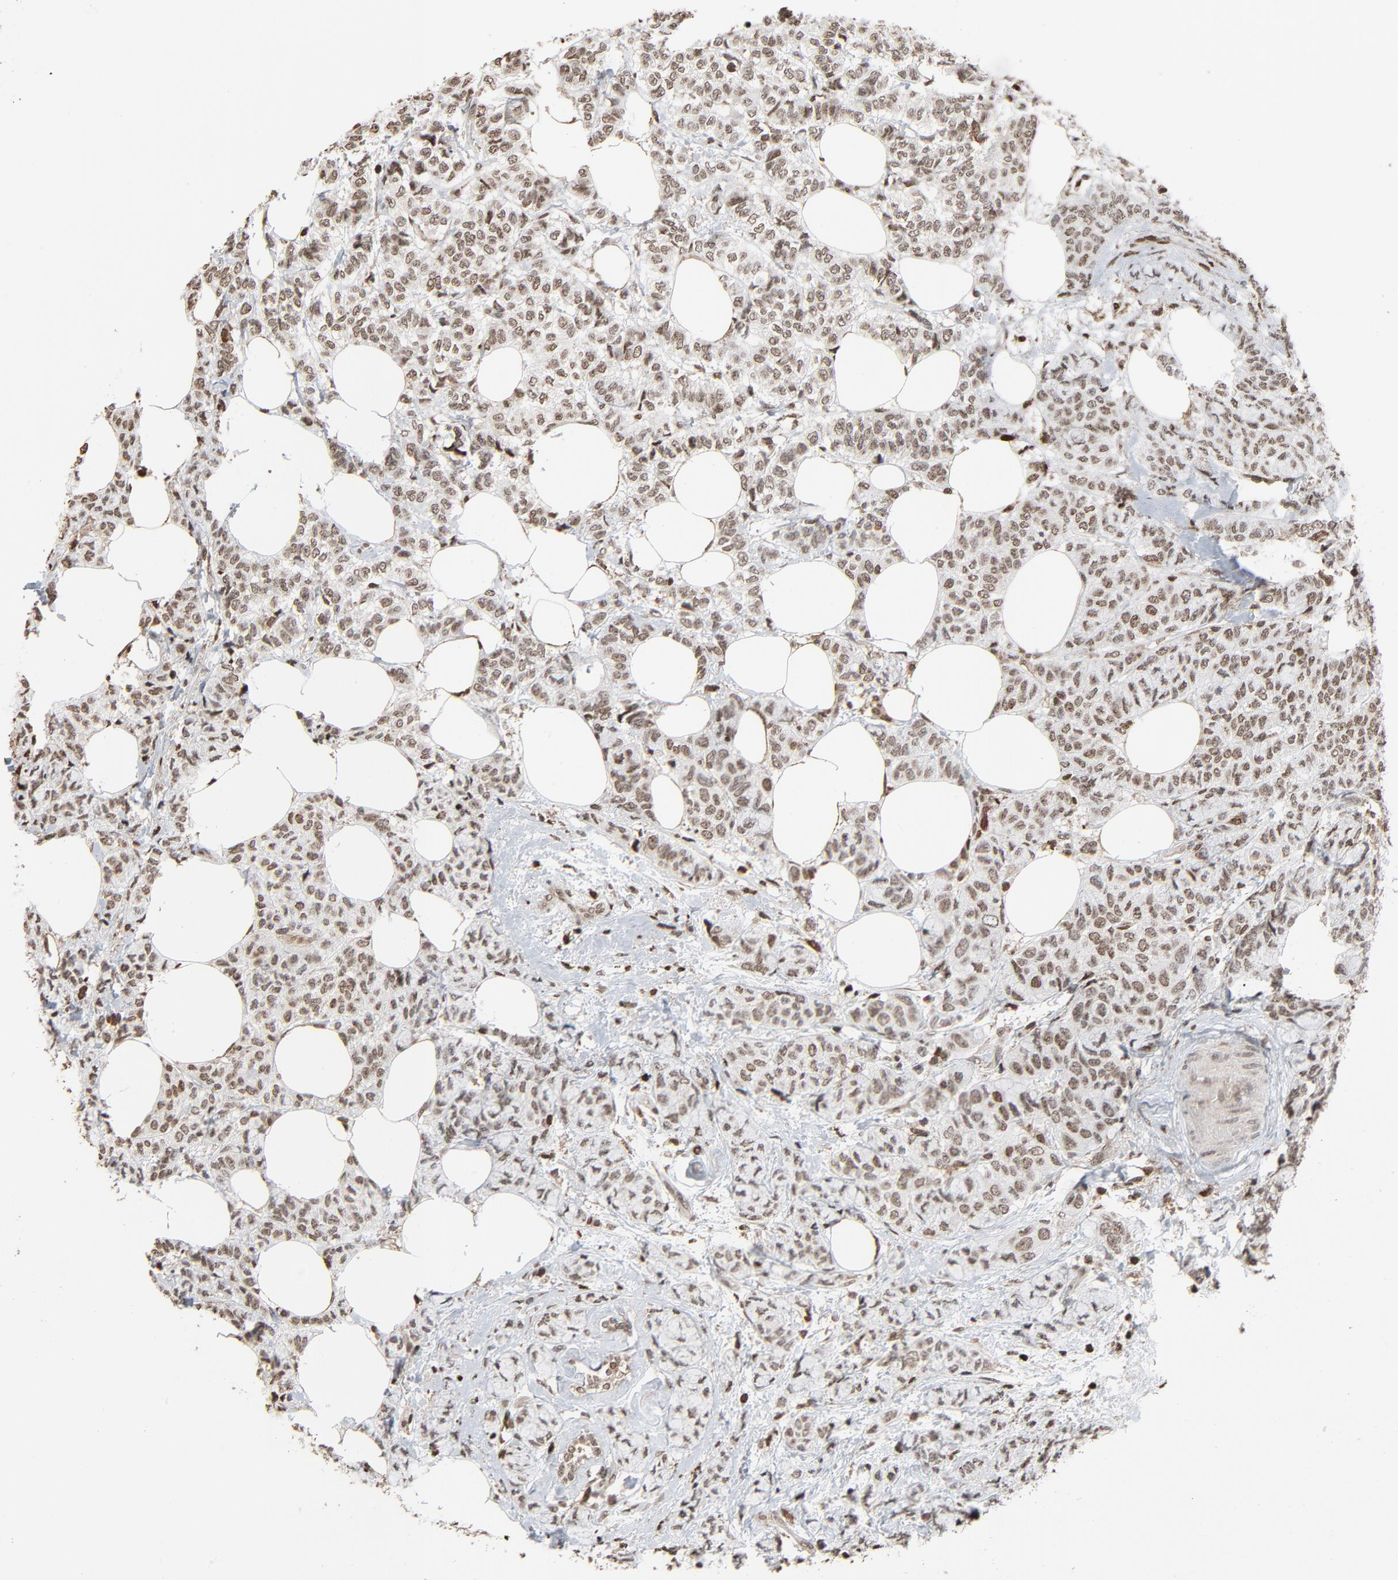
{"staining": {"intensity": "weak", "quantity": ">75%", "location": "nuclear"}, "tissue": "breast cancer", "cell_type": "Tumor cells", "image_type": "cancer", "snomed": [{"axis": "morphology", "description": "Lobular carcinoma"}, {"axis": "topography", "description": "Breast"}], "caption": "A brown stain shows weak nuclear expression of a protein in breast cancer (lobular carcinoma) tumor cells. The protein of interest is stained brown, and the nuclei are stained in blue (DAB (3,3'-diaminobenzidine) IHC with brightfield microscopy, high magnification).", "gene": "RPS6KA3", "patient": {"sex": "female", "age": 60}}